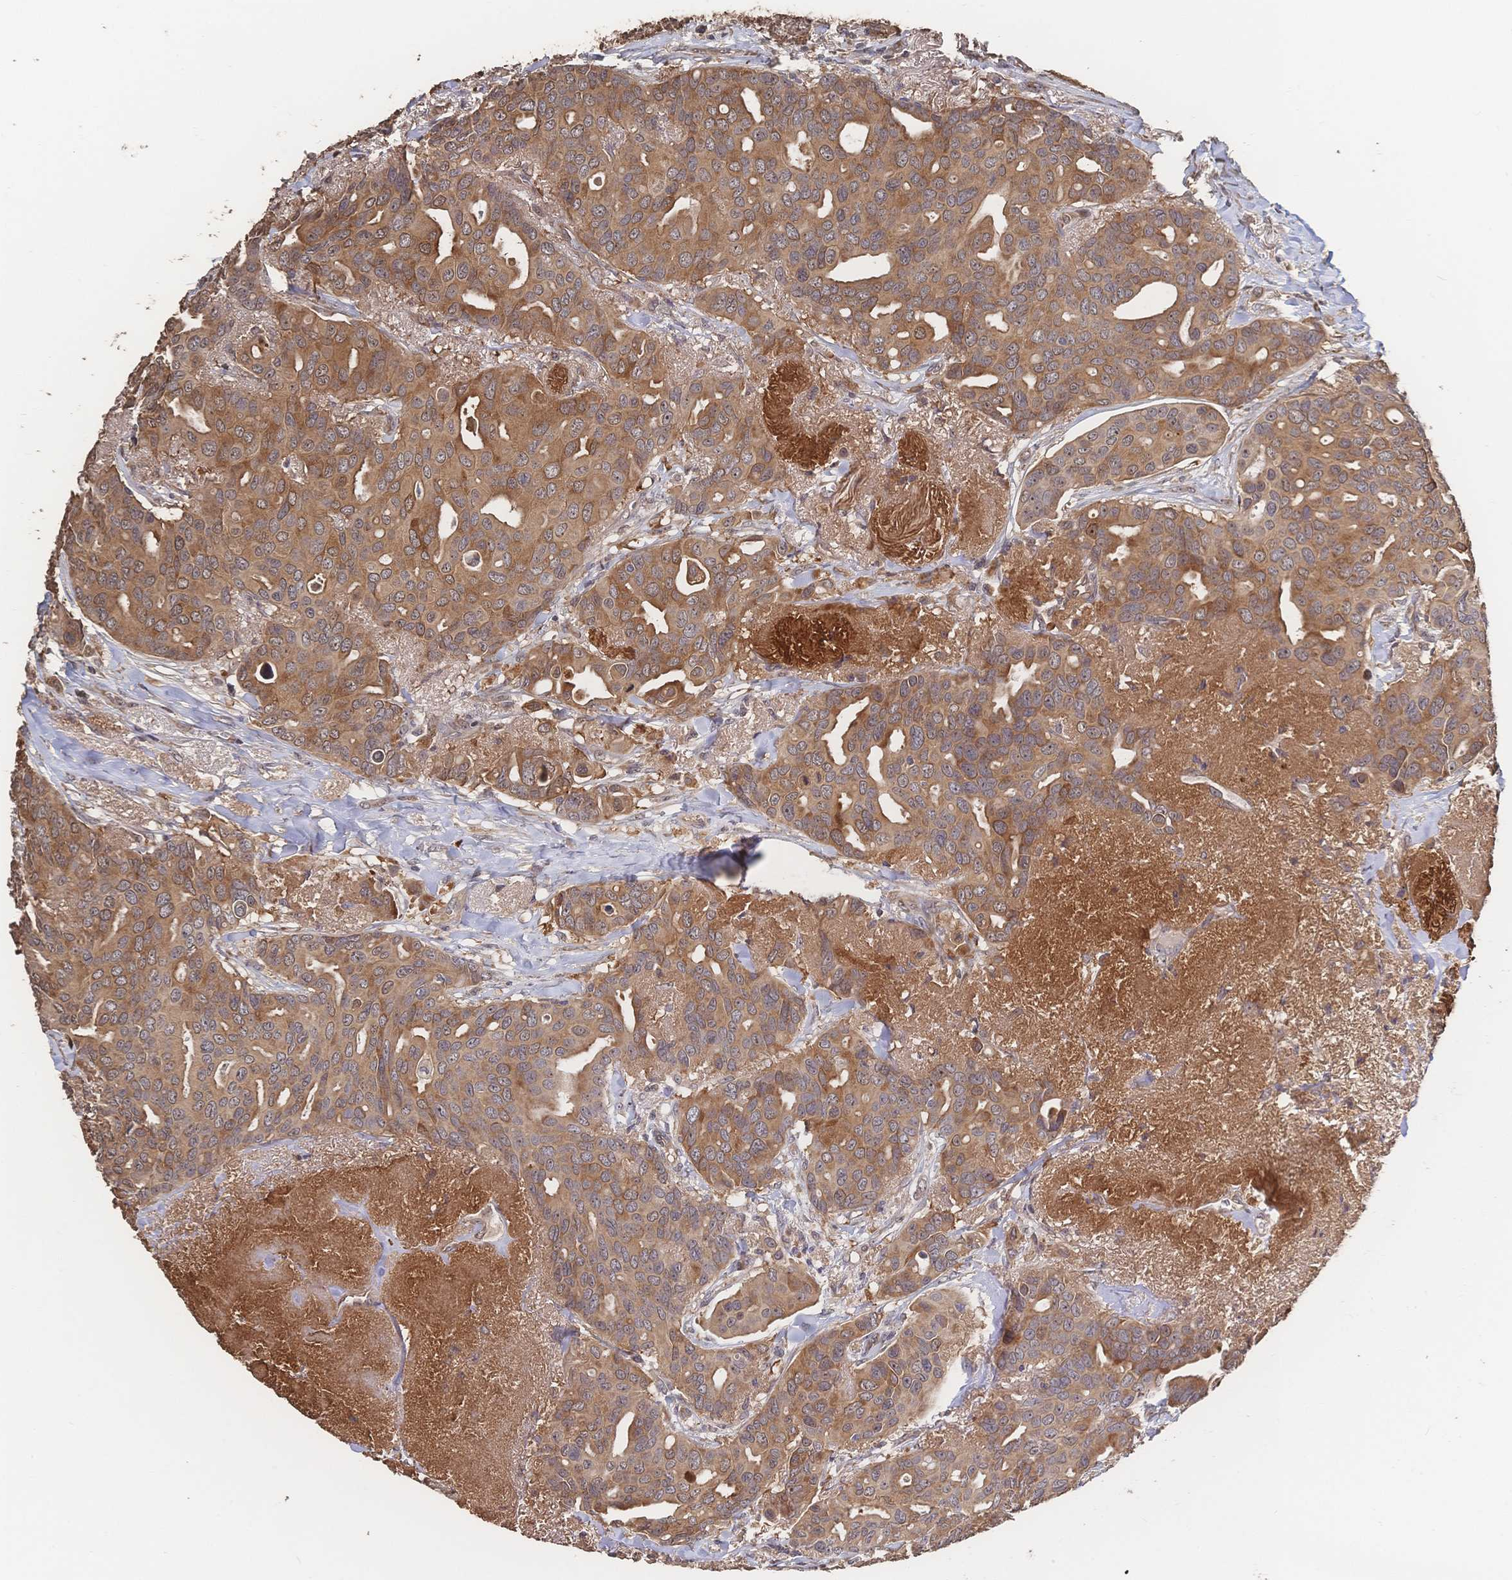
{"staining": {"intensity": "moderate", "quantity": ">75%", "location": "cytoplasmic/membranous,nuclear"}, "tissue": "breast cancer", "cell_type": "Tumor cells", "image_type": "cancer", "snomed": [{"axis": "morphology", "description": "Duct carcinoma"}, {"axis": "topography", "description": "Breast"}], "caption": "Protein expression analysis of human breast cancer reveals moderate cytoplasmic/membranous and nuclear expression in about >75% of tumor cells.", "gene": "DNAJA4", "patient": {"sex": "female", "age": 54}}